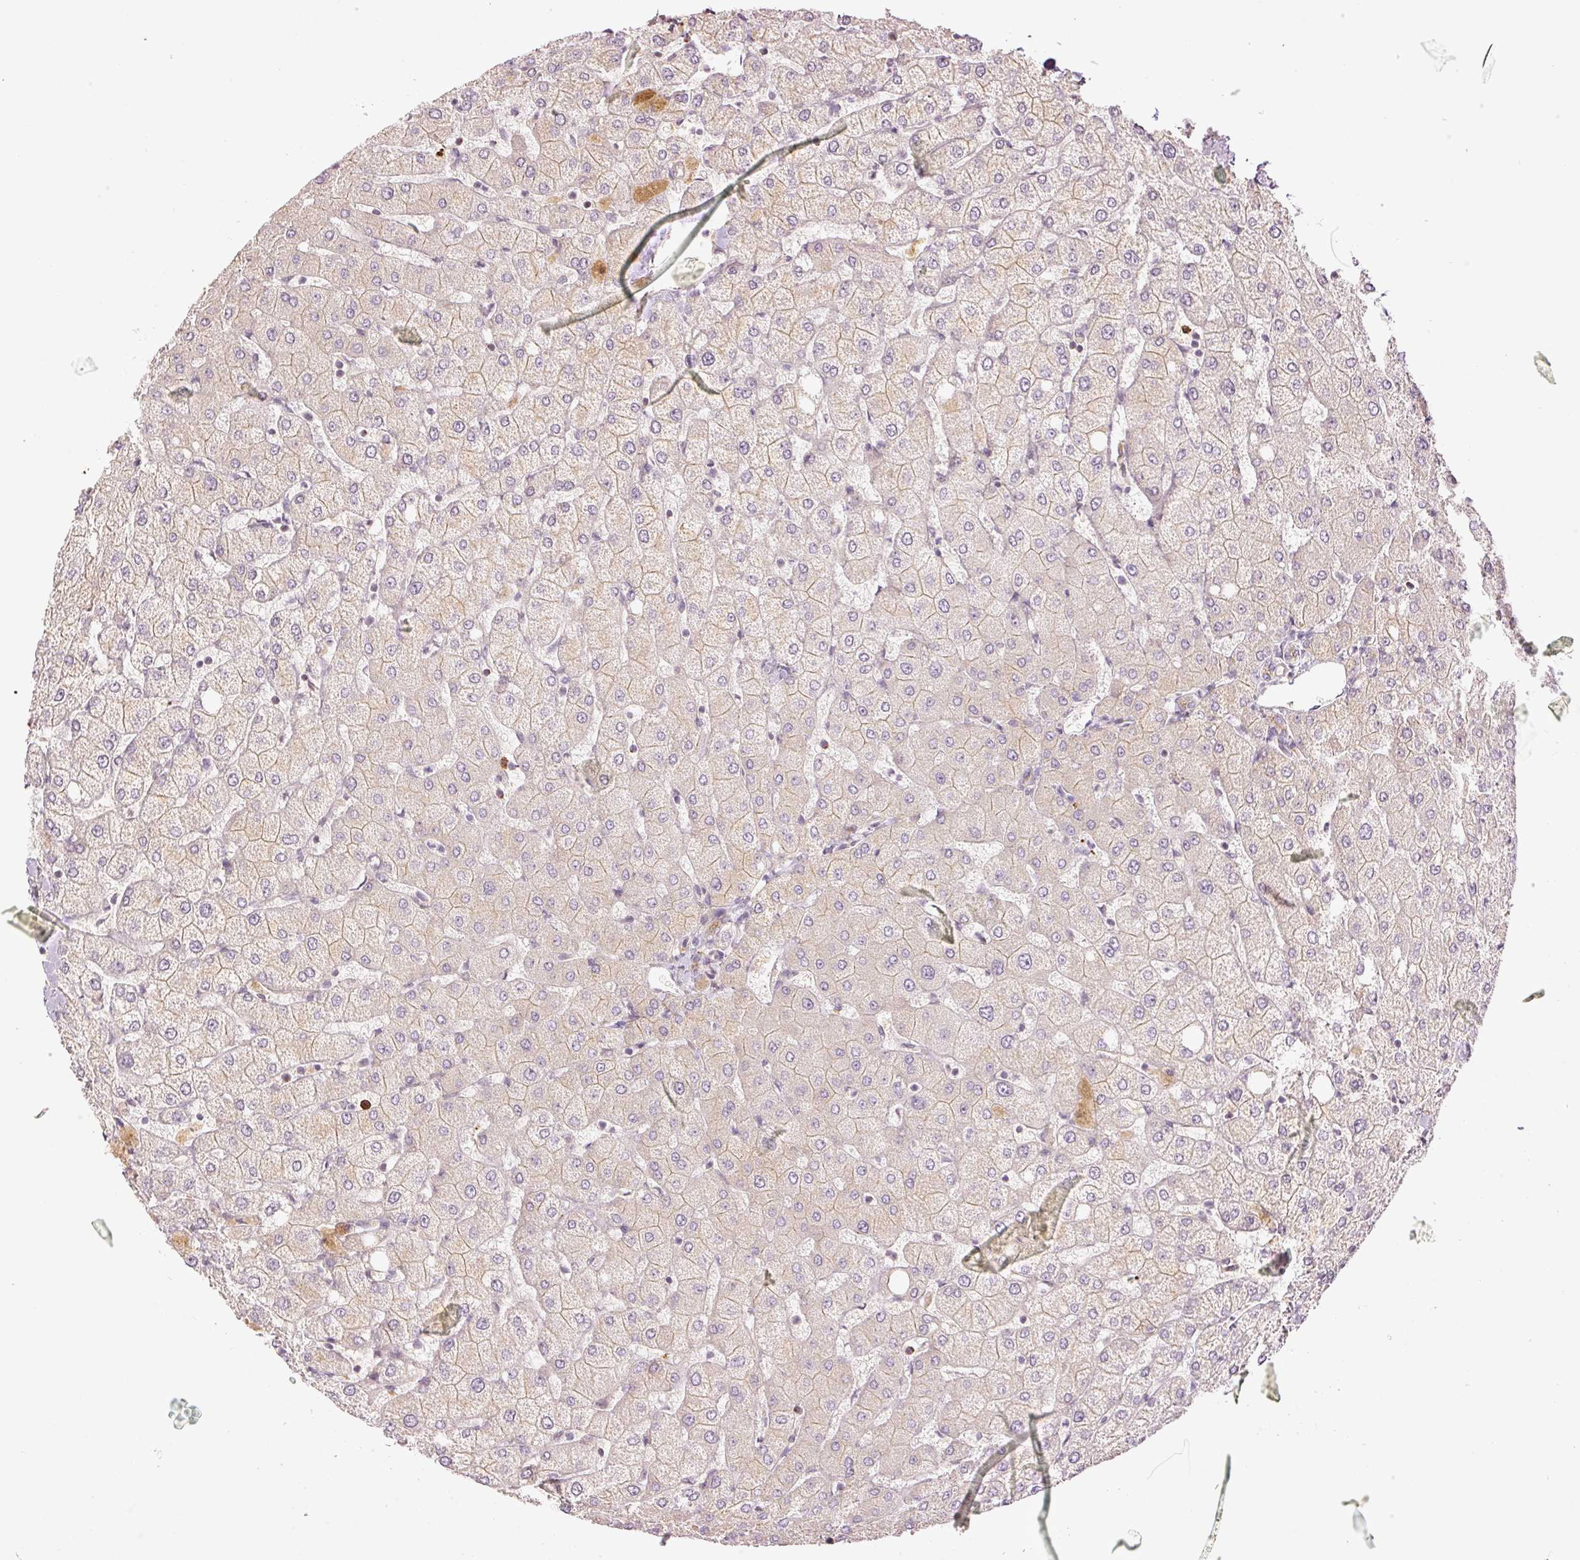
{"staining": {"intensity": "weak", "quantity": "<25%", "location": "cytoplasmic/membranous"}, "tissue": "liver", "cell_type": "Cholangiocytes", "image_type": "normal", "snomed": [{"axis": "morphology", "description": "Normal tissue, NOS"}, {"axis": "topography", "description": "Liver"}], "caption": "The image shows no significant staining in cholangiocytes of liver. (DAB (3,3'-diaminobenzidine) immunohistochemistry, high magnification).", "gene": "GZMA", "patient": {"sex": "female", "age": 54}}